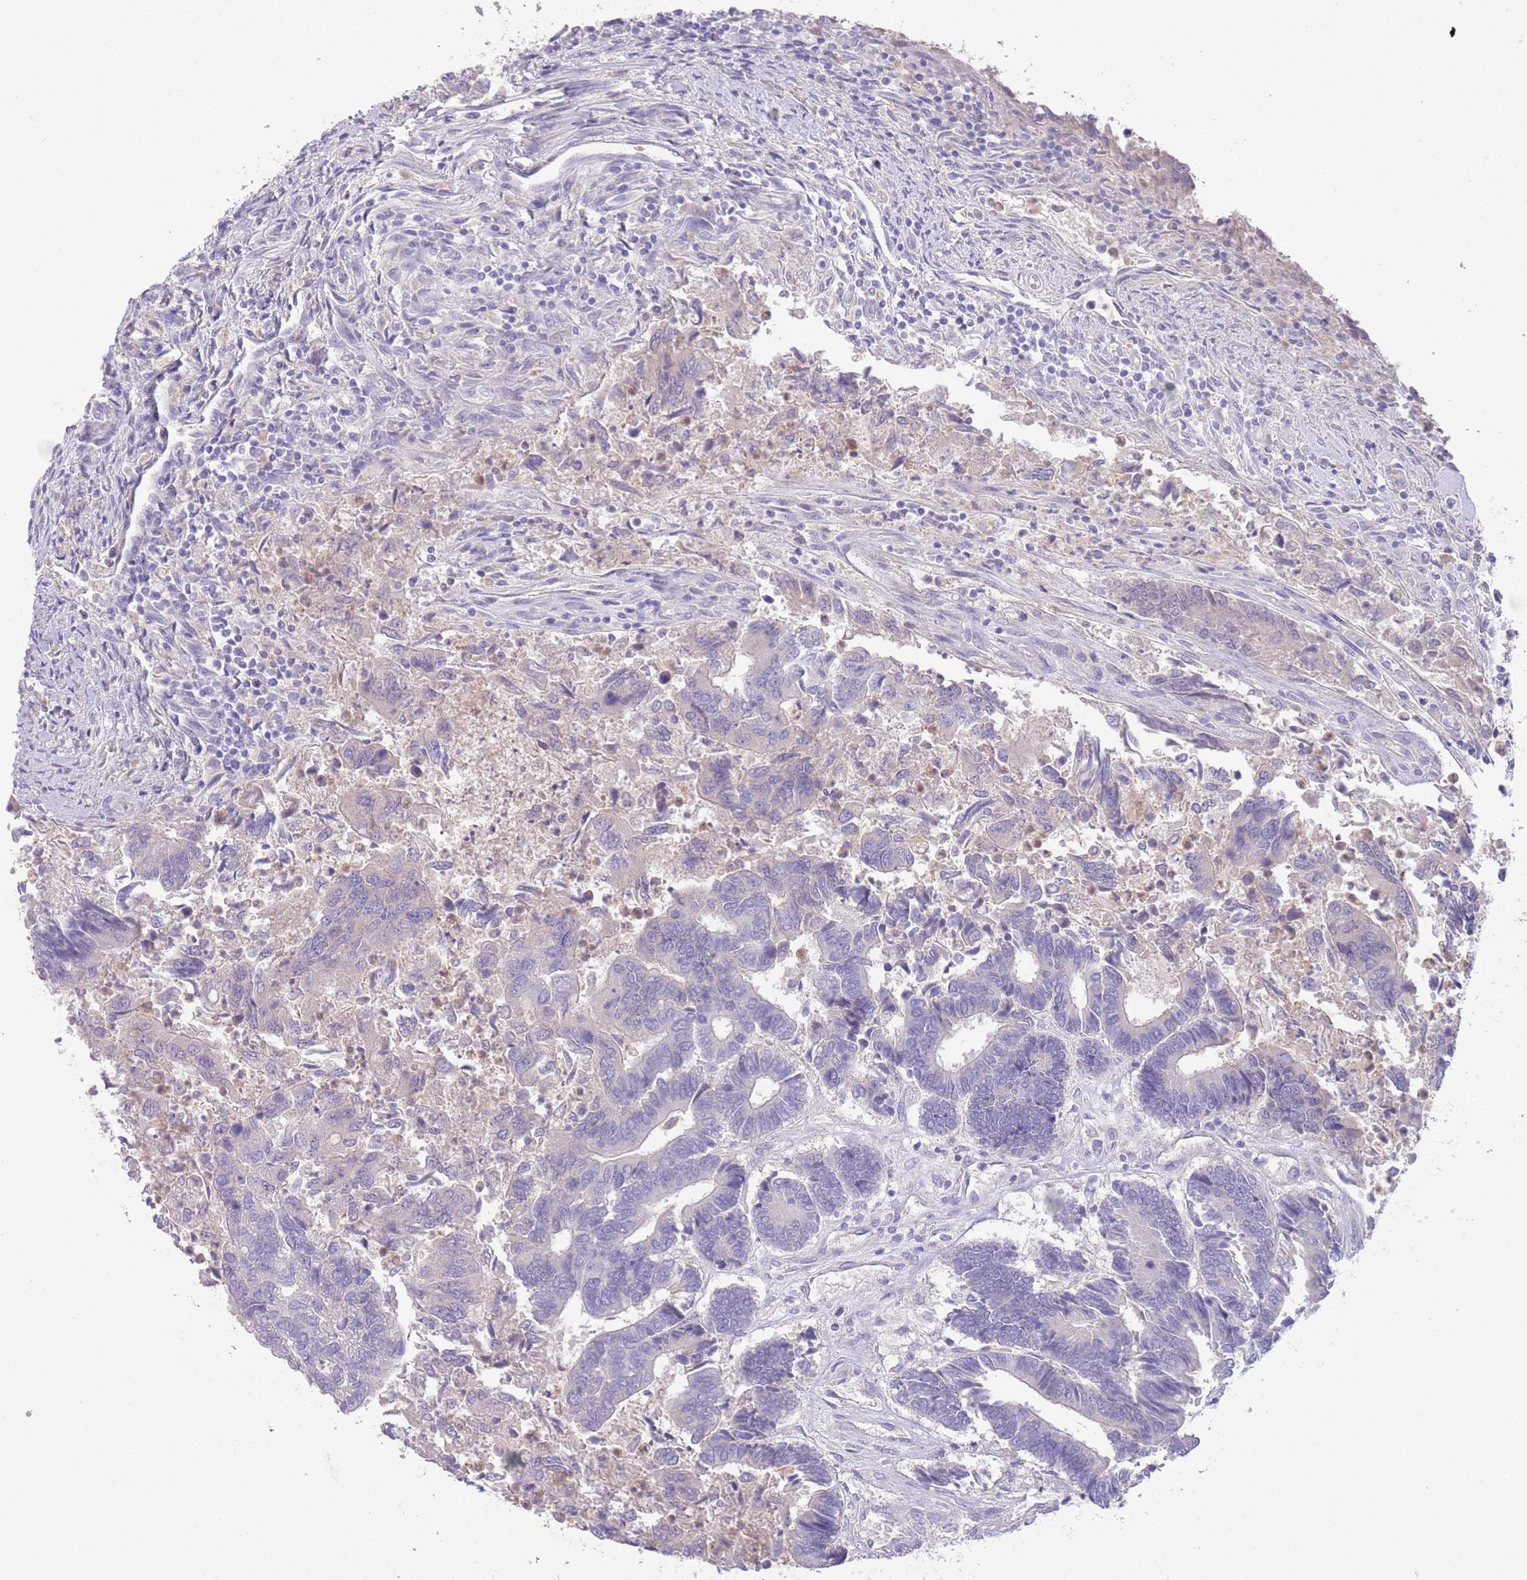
{"staining": {"intensity": "negative", "quantity": "none", "location": "none"}, "tissue": "colorectal cancer", "cell_type": "Tumor cells", "image_type": "cancer", "snomed": [{"axis": "morphology", "description": "Adenocarcinoma, NOS"}, {"axis": "topography", "description": "Colon"}], "caption": "A histopathology image of human colorectal cancer (adenocarcinoma) is negative for staining in tumor cells.", "gene": "IGFL4", "patient": {"sex": "female", "age": 67}}